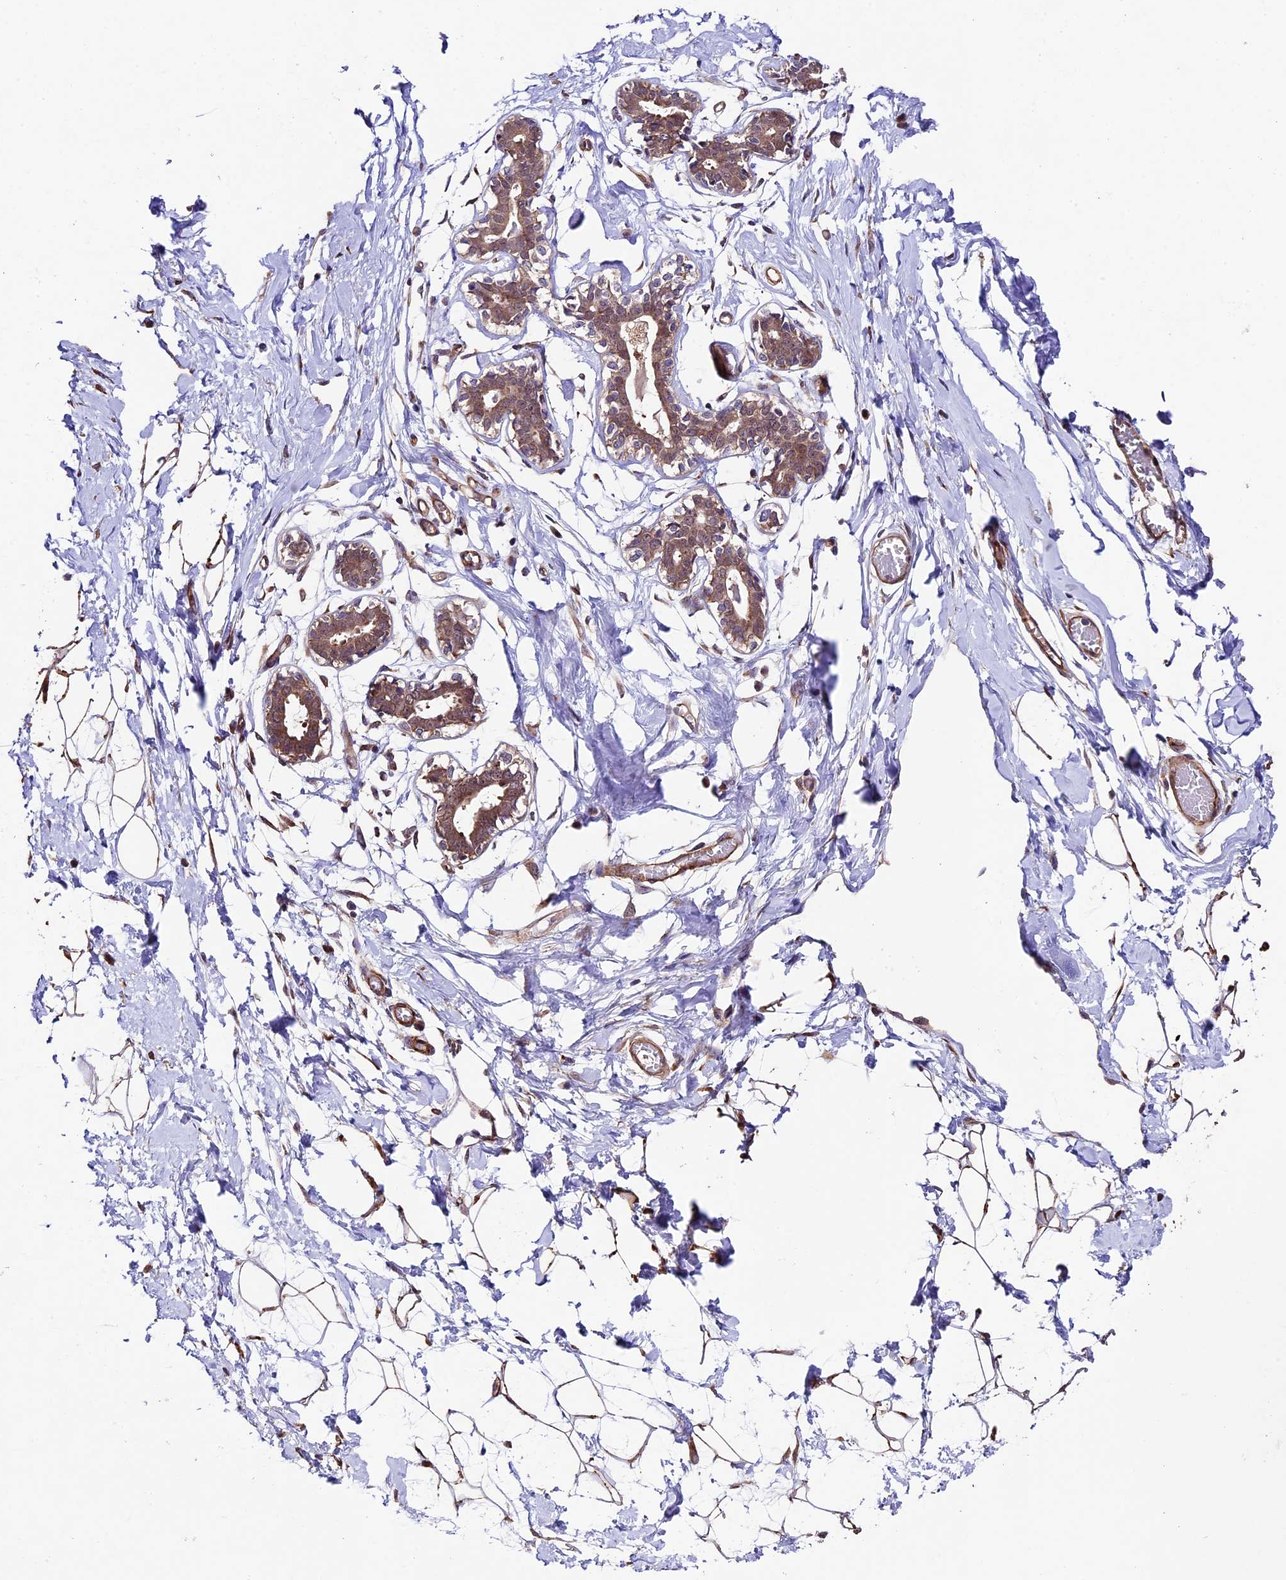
{"staining": {"intensity": "moderate", "quantity": "25%-75%", "location": "cytoplasmic/membranous"}, "tissue": "breast", "cell_type": "Adipocytes", "image_type": "normal", "snomed": [{"axis": "morphology", "description": "Normal tissue, NOS"}, {"axis": "topography", "description": "Breast"}], "caption": "The image displays immunohistochemical staining of benign breast. There is moderate cytoplasmic/membranous expression is seen in about 25%-75% of adipocytes.", "gene": "LSM7", "patient": {"sex": "female", "age": 27}}